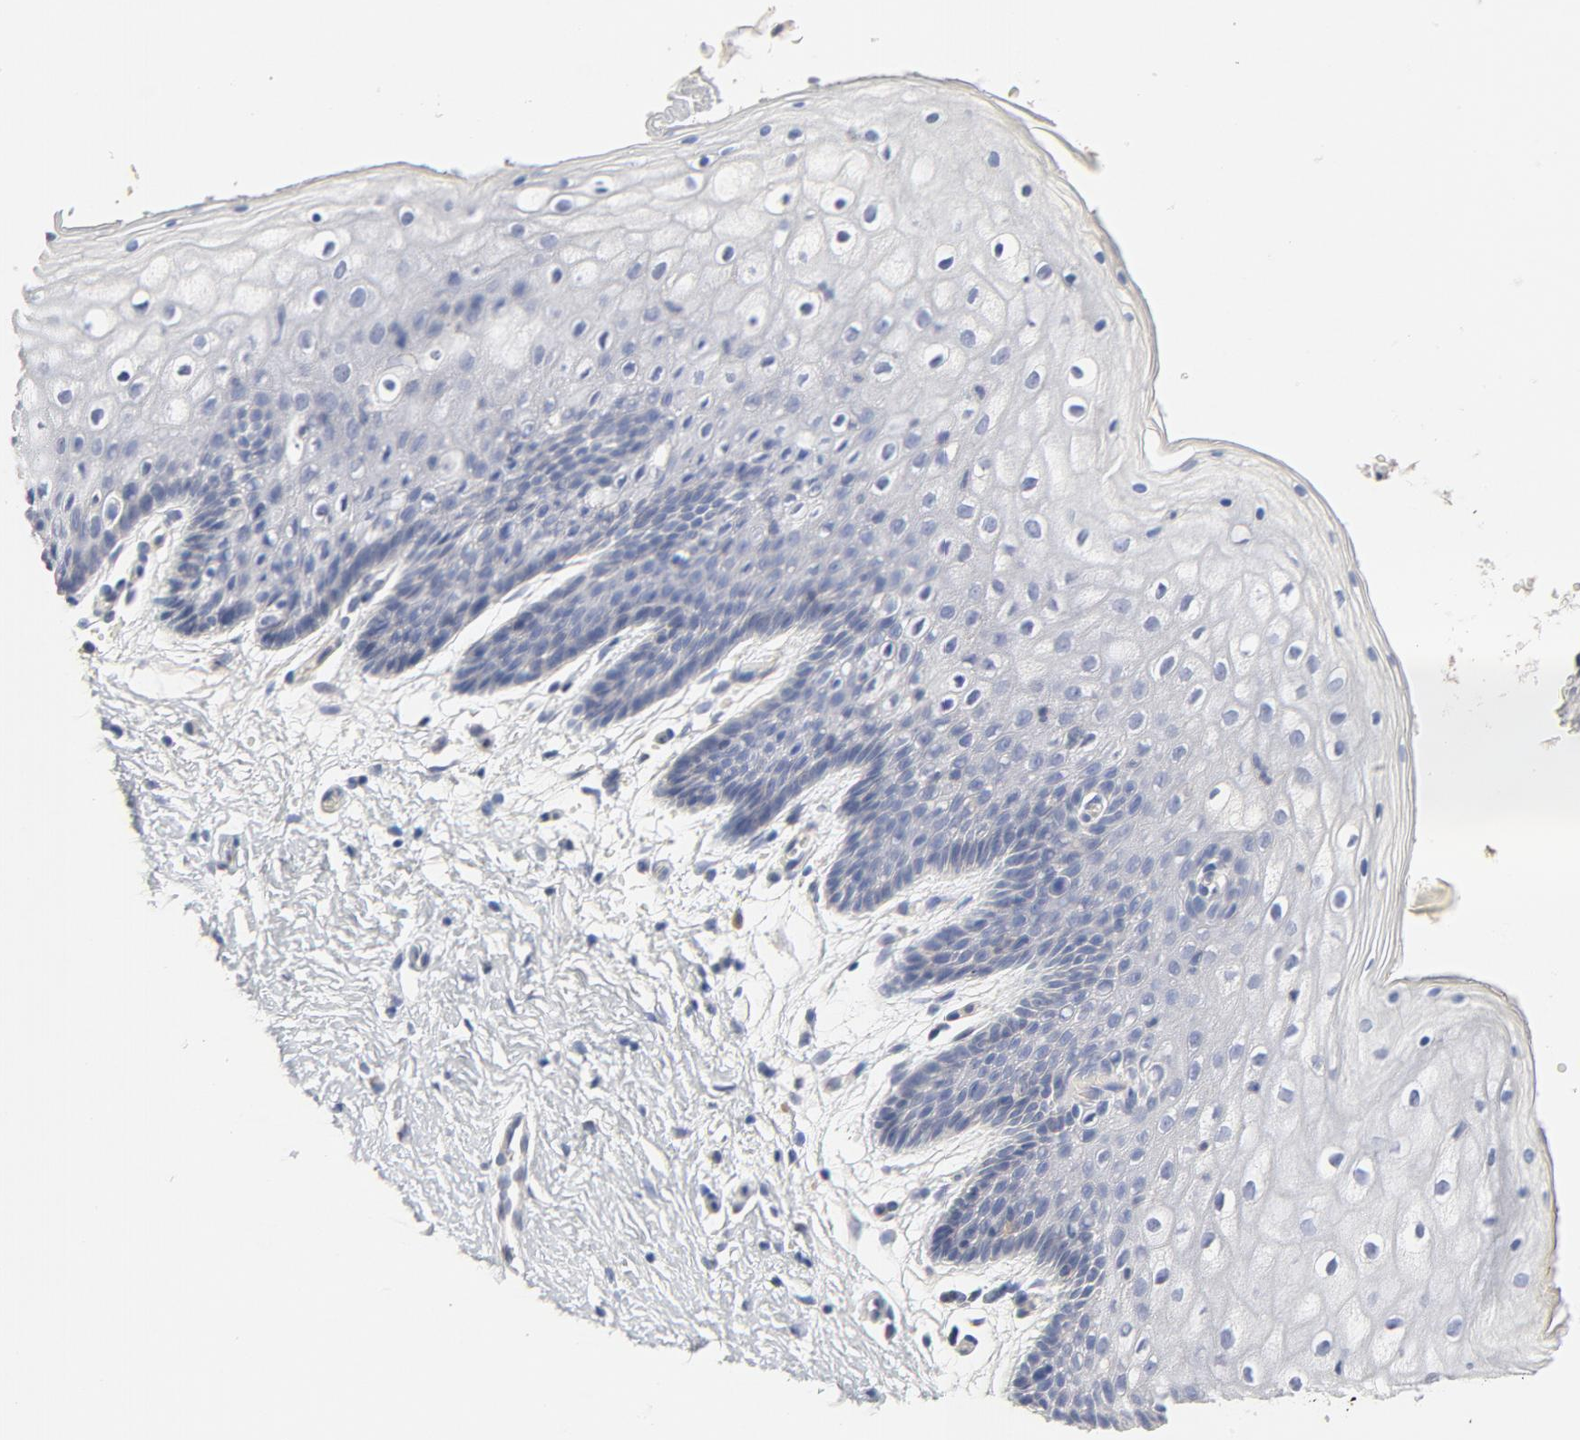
{"staining": {"intensity": "negative", "quantity": "none", "location": "none"}, "tissue": "vagina", "cell_type": "Squamous epithelial cells", "image_type": "normal", "snomed": [{"axis": "morphology", "description": "Normal tissue, NOS"}, {"axis": "topography", "description": "Vagina"}], "caption": "Immunohistochemical staining of unremarkable human vagina displays no significant staining in squamous epithelial cells. The staining is performed using DAB (3,3'-diaminobenzidine) brown chromogen with nuclei counter-stained in using hematoxylin.", "gene": "ROCK1", "patient": {"sex": "female", "age": 46}}